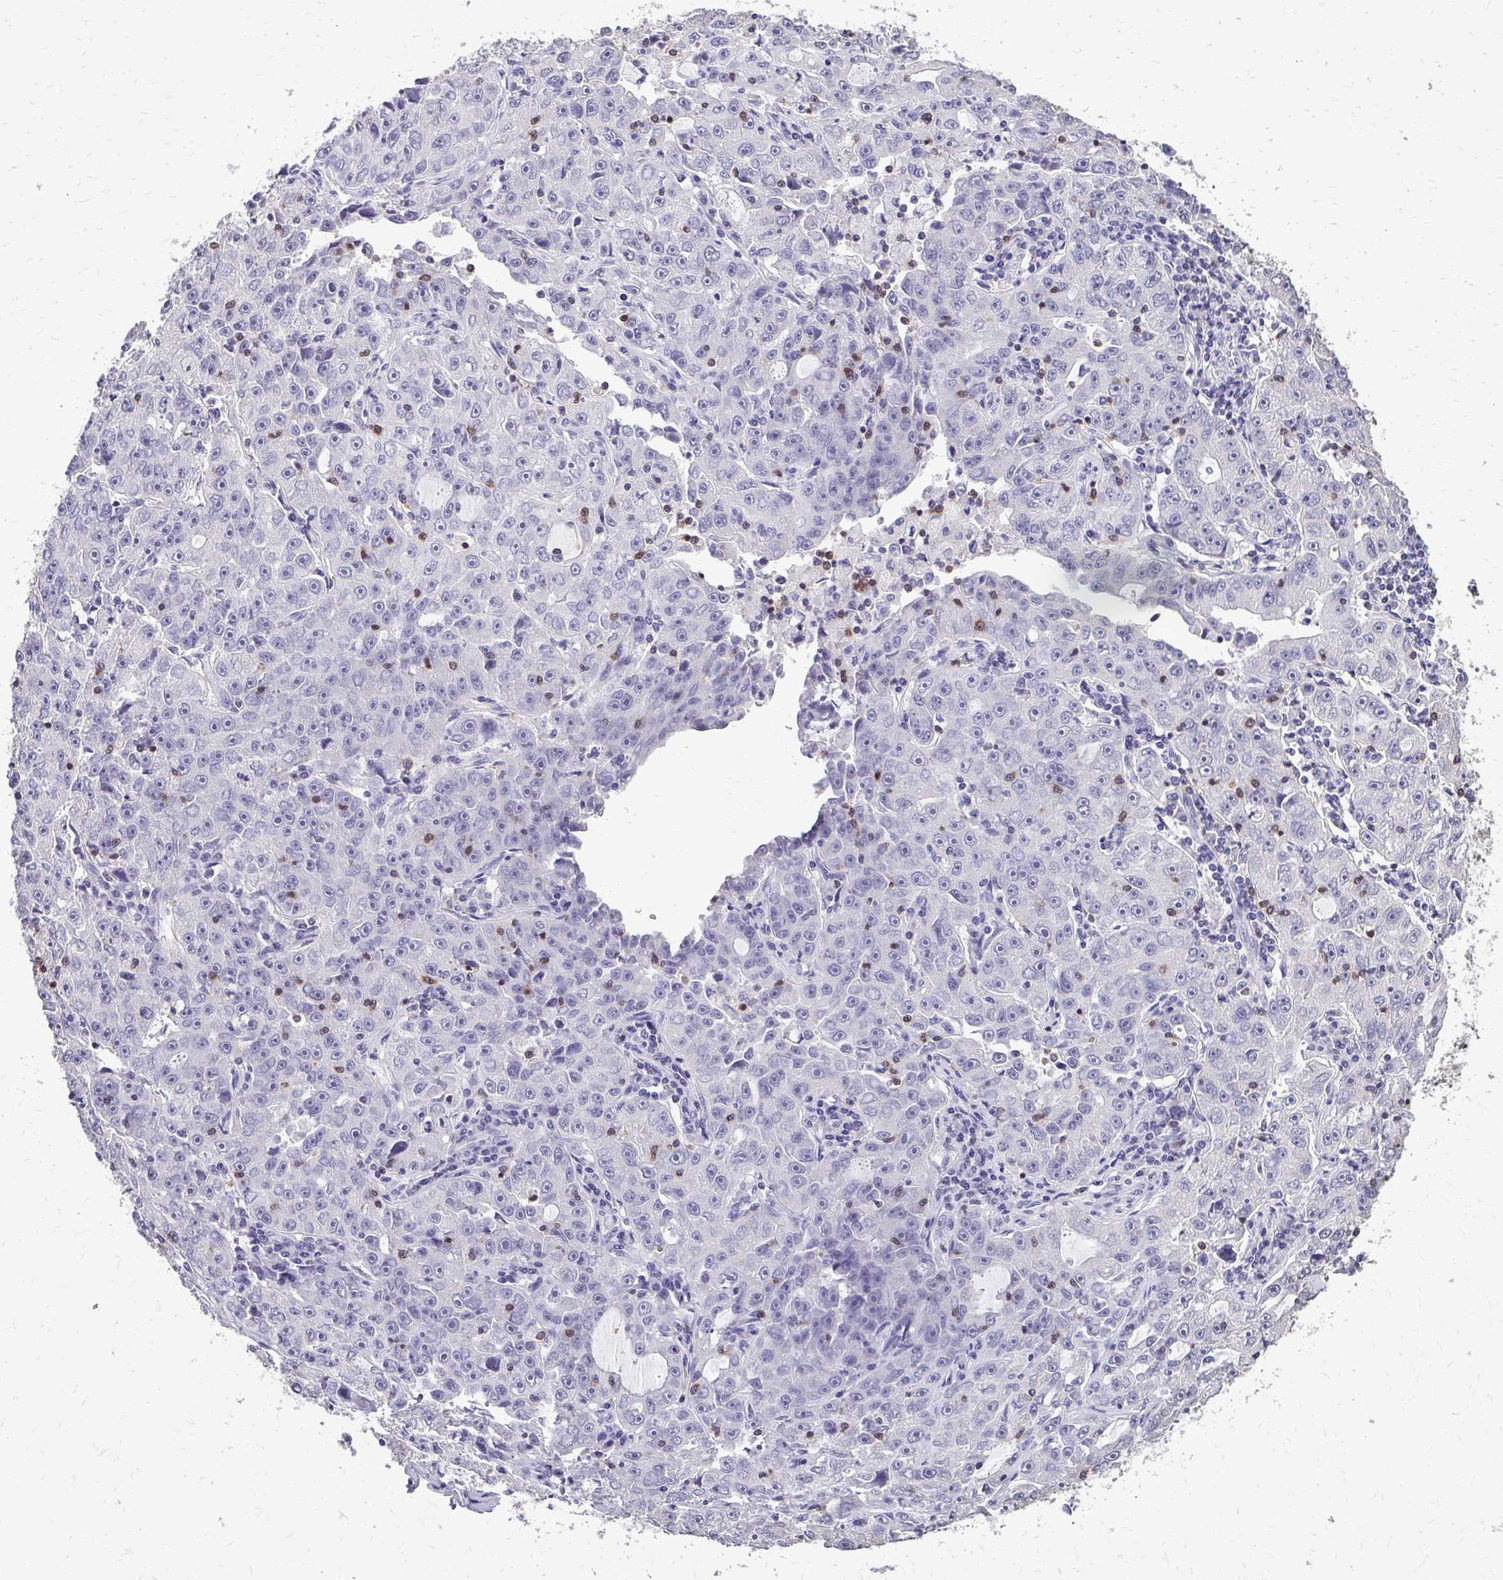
{"staining": {"intensity": "negative", "quantity": "none", "location": "none"}, "tissue": "lung cancer", "cell_type": "Tumor cells", "image_type": "cancer", "snomed": [{"axis": "morphology", "description": "Normal morphology"}, {"axis": "morphology", "description": "Adenocarcinoma, NOS"}, {"axis": "topography", "description": "Lymph node"}, {"axis": "topography", "description": "Lung"}], "caption": "Tumor cells show no significant staining in adenocarcinoma (lung).", "gene": "AKAP5", "patient": {"sex": "female", "age": 57}}